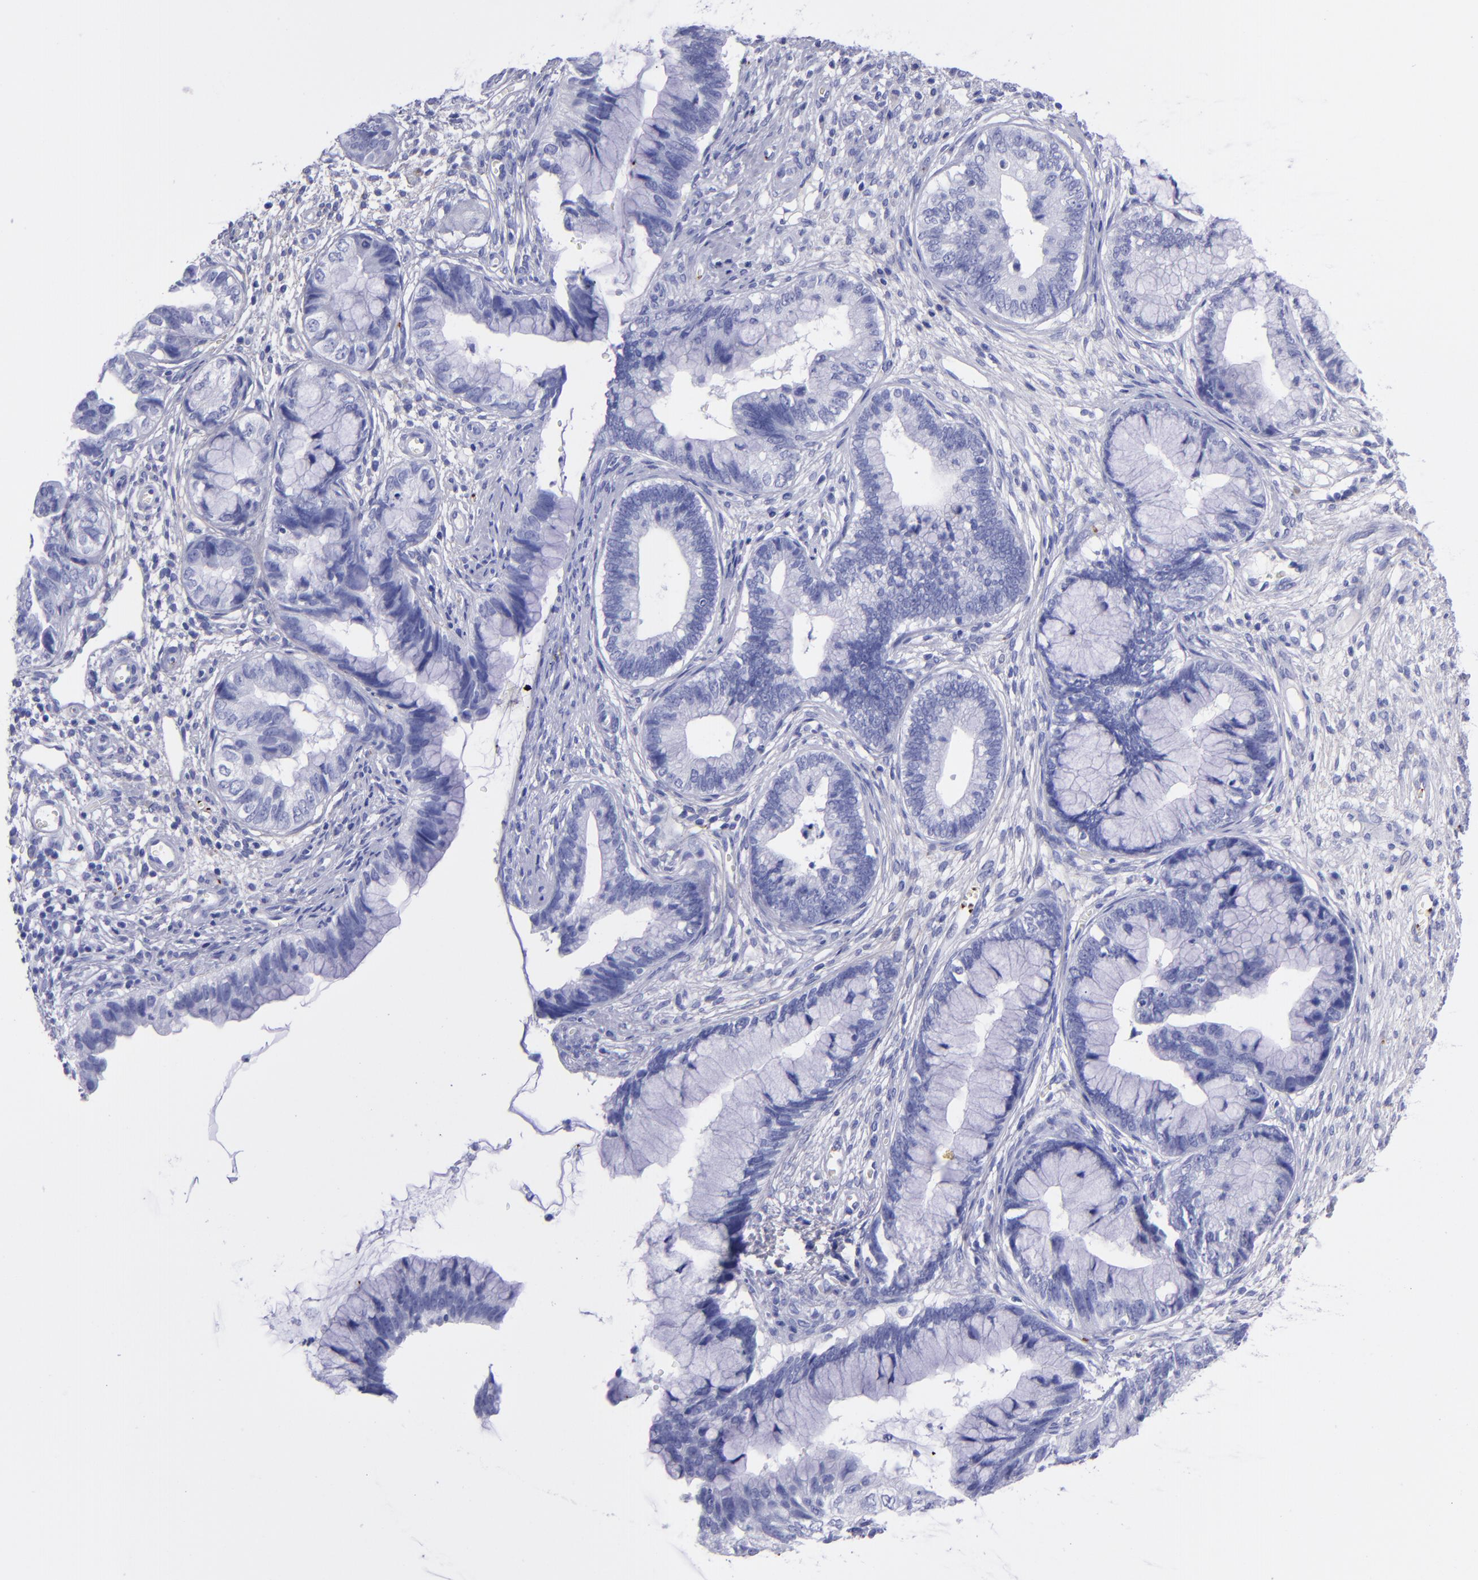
{"staining": {"intensity": "negative", "quantity": "none", "location": "none"}, "tissue": "cervical cancer", "cell_type": "Tumor cells", "image_type": "cancer", "snomed": [{"axis": "morphology", "description": "Adenocarcinoma, NOS"}, {"axis": "topography", "description": "Cervix"}], "caption": "Protein analysis of cervical cancer (adenocarcinoma) shows no significant positivity in tumor cells.", "gene": "EFCAB13", "patient": {"sex": "female", "age": 44}}